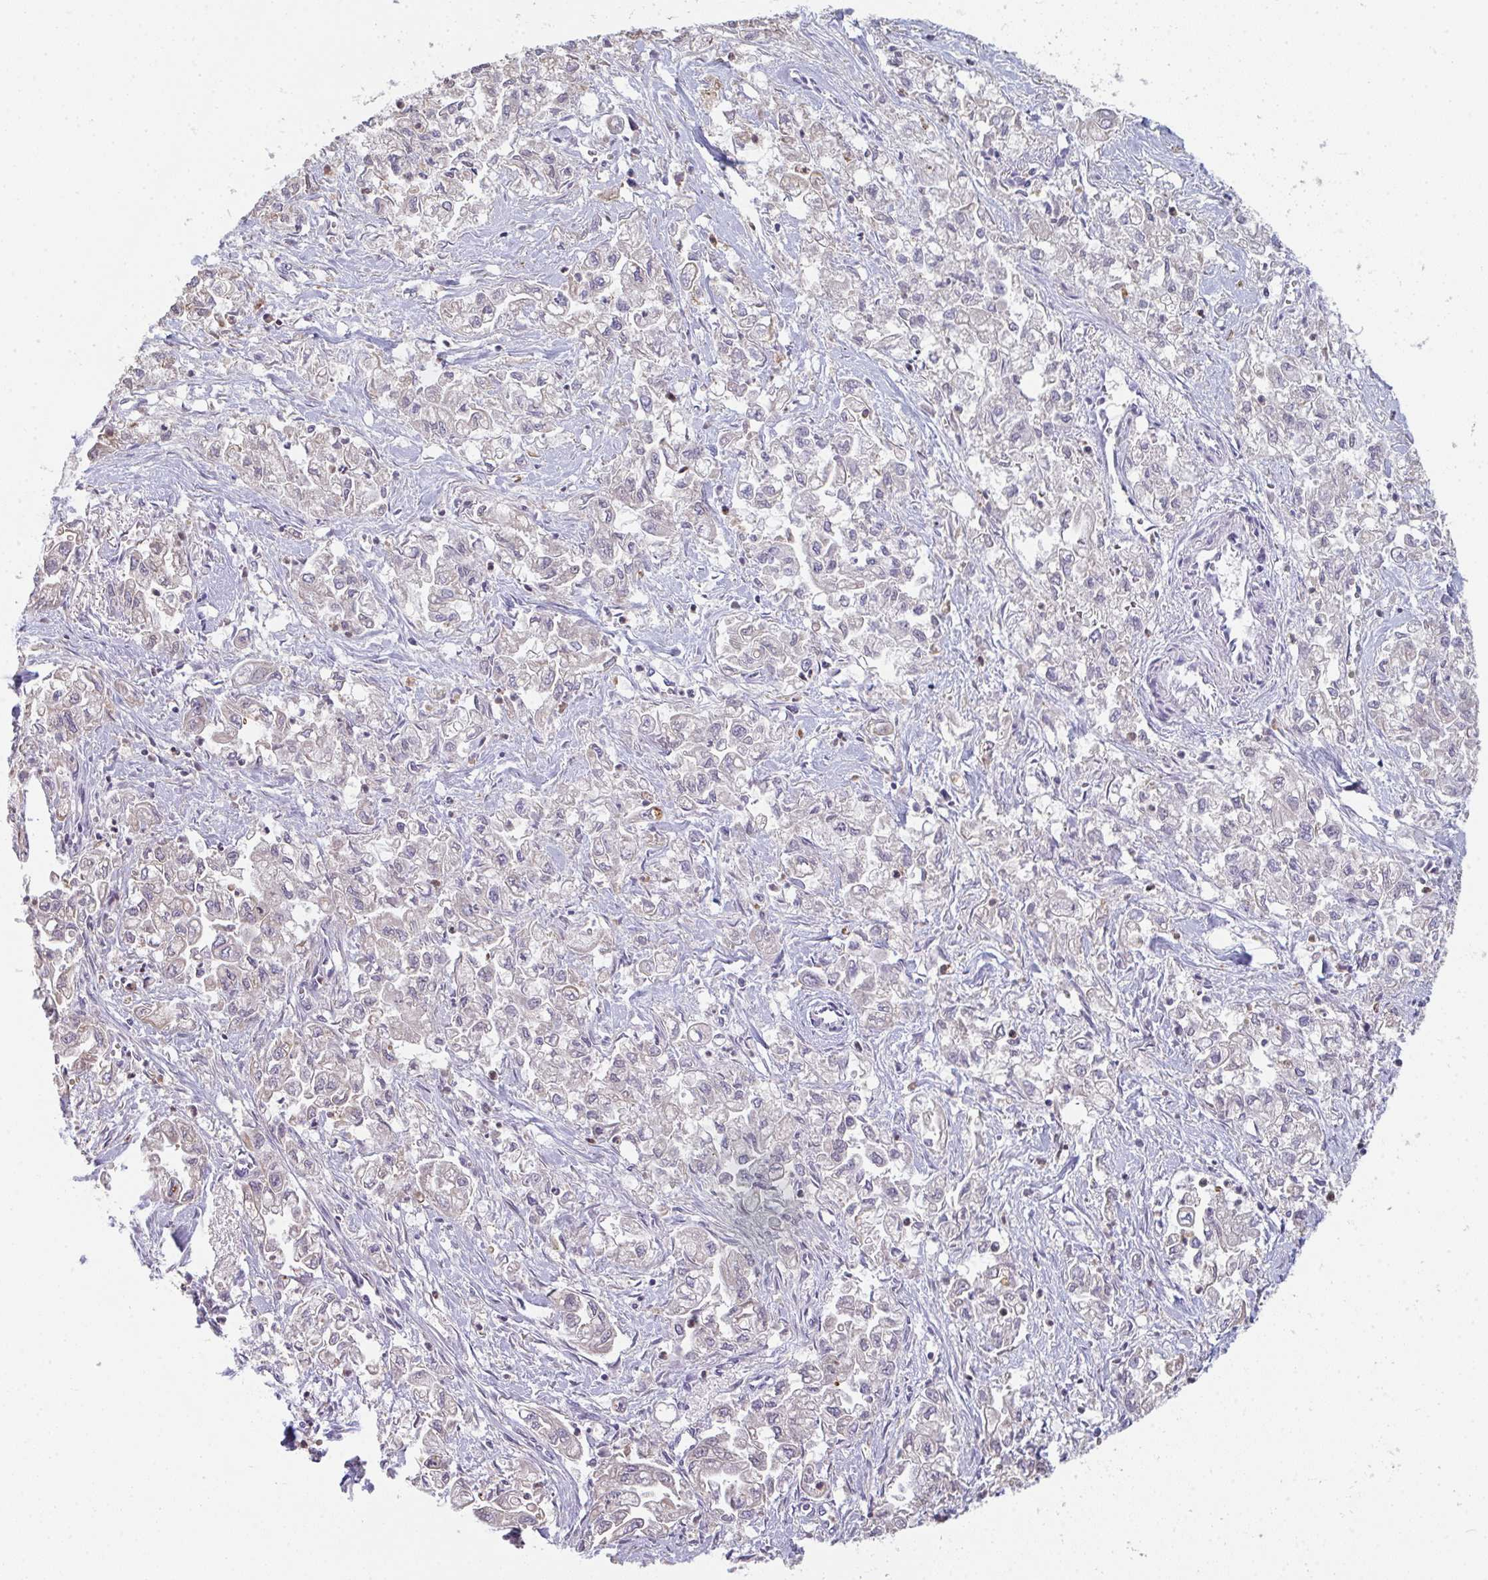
{"staining": {"intensity": "negative", "quantity": "none", "location": "none"}, "tissue": "pancreatic cancer", "cell_type": "Tumor cells", "image_type": "cancer", "snomed": [{"axis": "morphology", "description": "Adenocarcinoma, NOS"}, {"axis": "topography", "description": "Pancreas"}], "caption": "IHC histopathology image of adenocarcinoma (pancreatic) stained for a protein (brown), which exhibits no staining in tumor cells.", "gene": "RIOK1", "patient": {"sex": "male", "age": 72}}